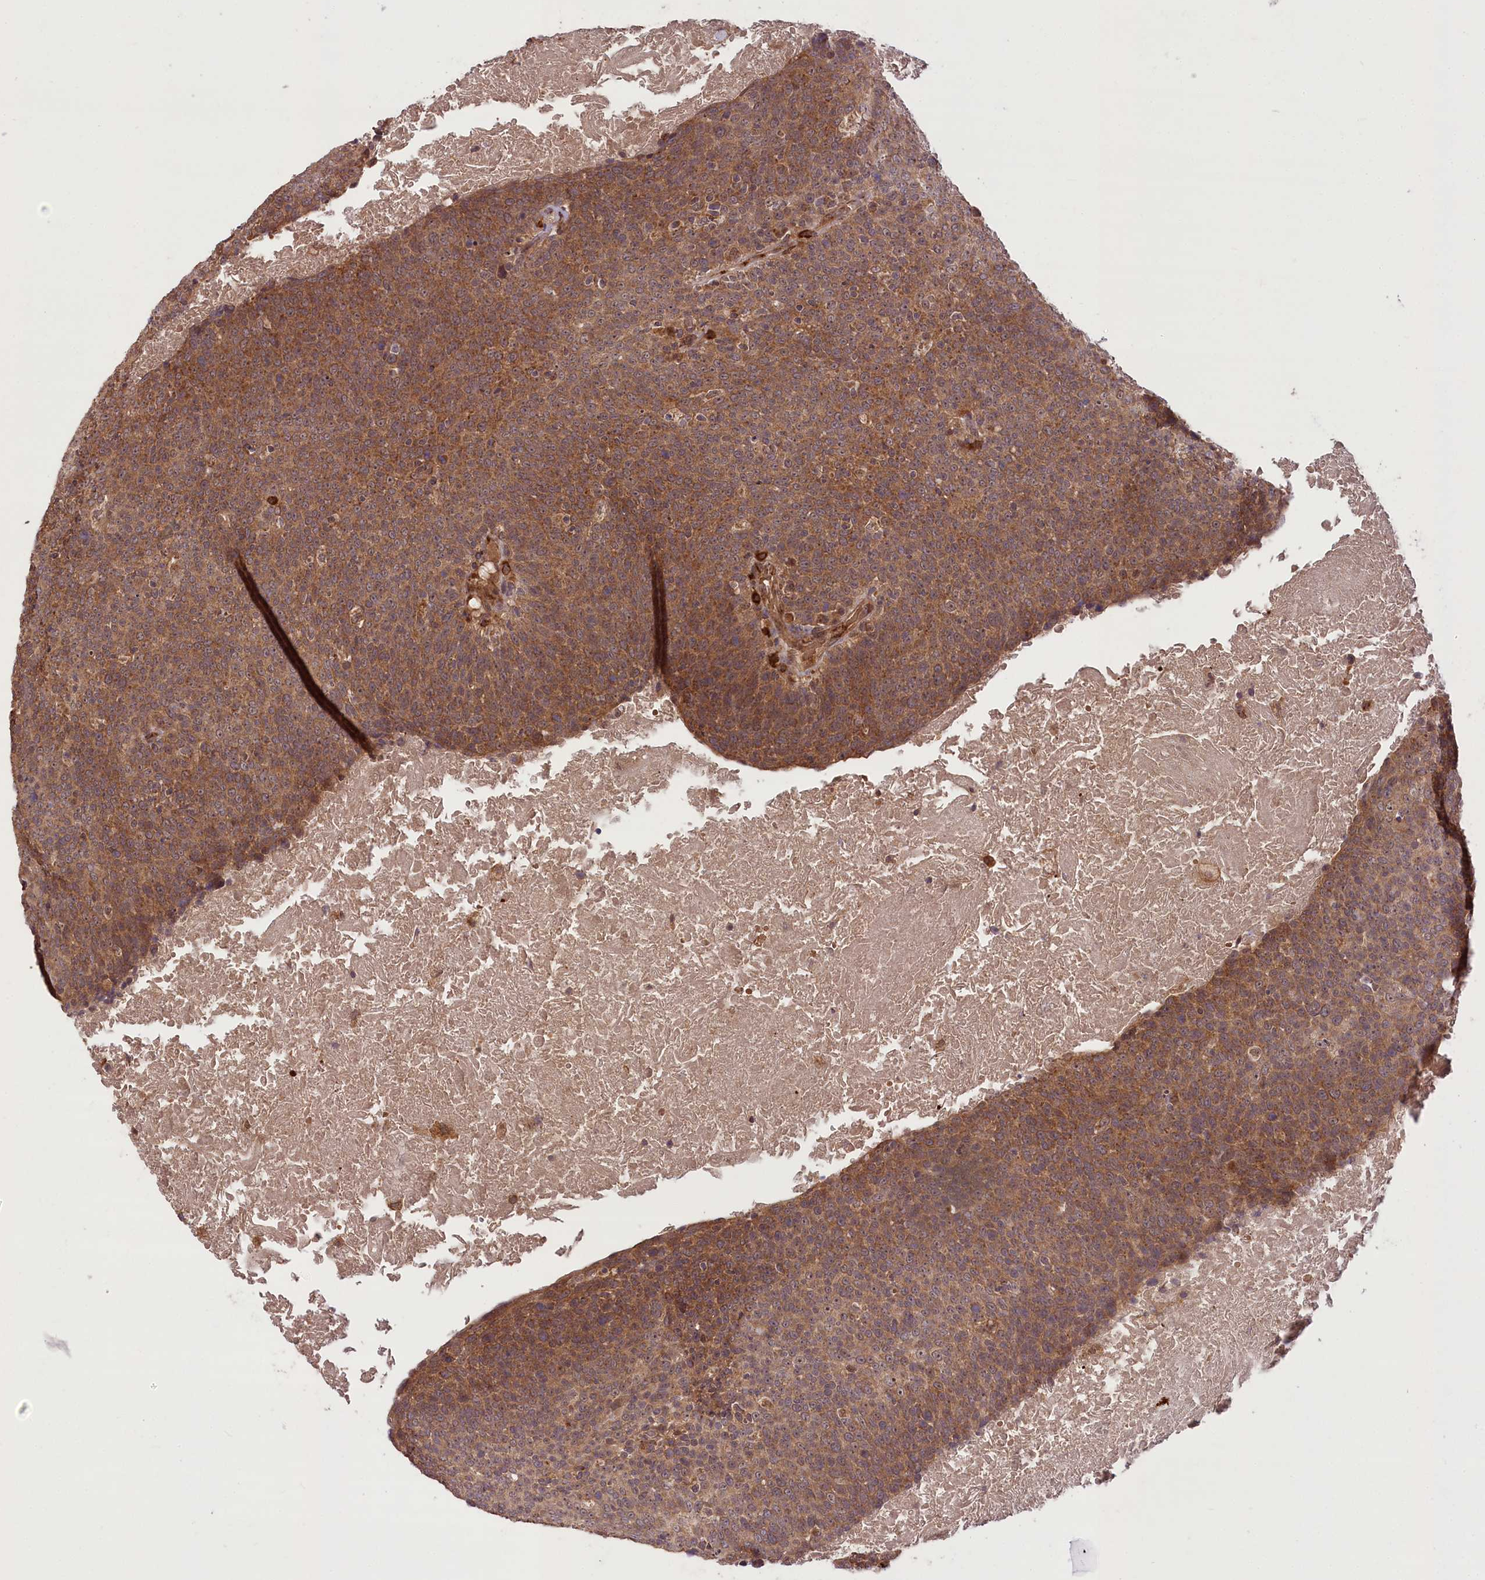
{"staining": {"intensity": "moderate", "quantity": ">75%", "location": "cytoplasmic/membranous"}, "tissue": "head and neck cancer", "cell_type": "Tumor cells", "image_type": "cancer", "snomed": [{"axis": "morphology", "description": "Squamous cell carcinoma, NOS"}, {"axis": "morphology", "description": "Squamous cell carcinoma, metastatic, NOS"}, {"axis": "topography", "description": "Lymph node"}, {"axis": "topography", "description": "Head-Neck"}], "caption": "A brown stain shows moderate cytoplasmic/membranous expression of a protein in head and neck cancer (metastatic squamous cell carcinoma) tumor cells. (DAB IHC with brightfield microscopy, high magnification).", "gene": "CARD19", "patient": {"sex": "male", "age": 62}}